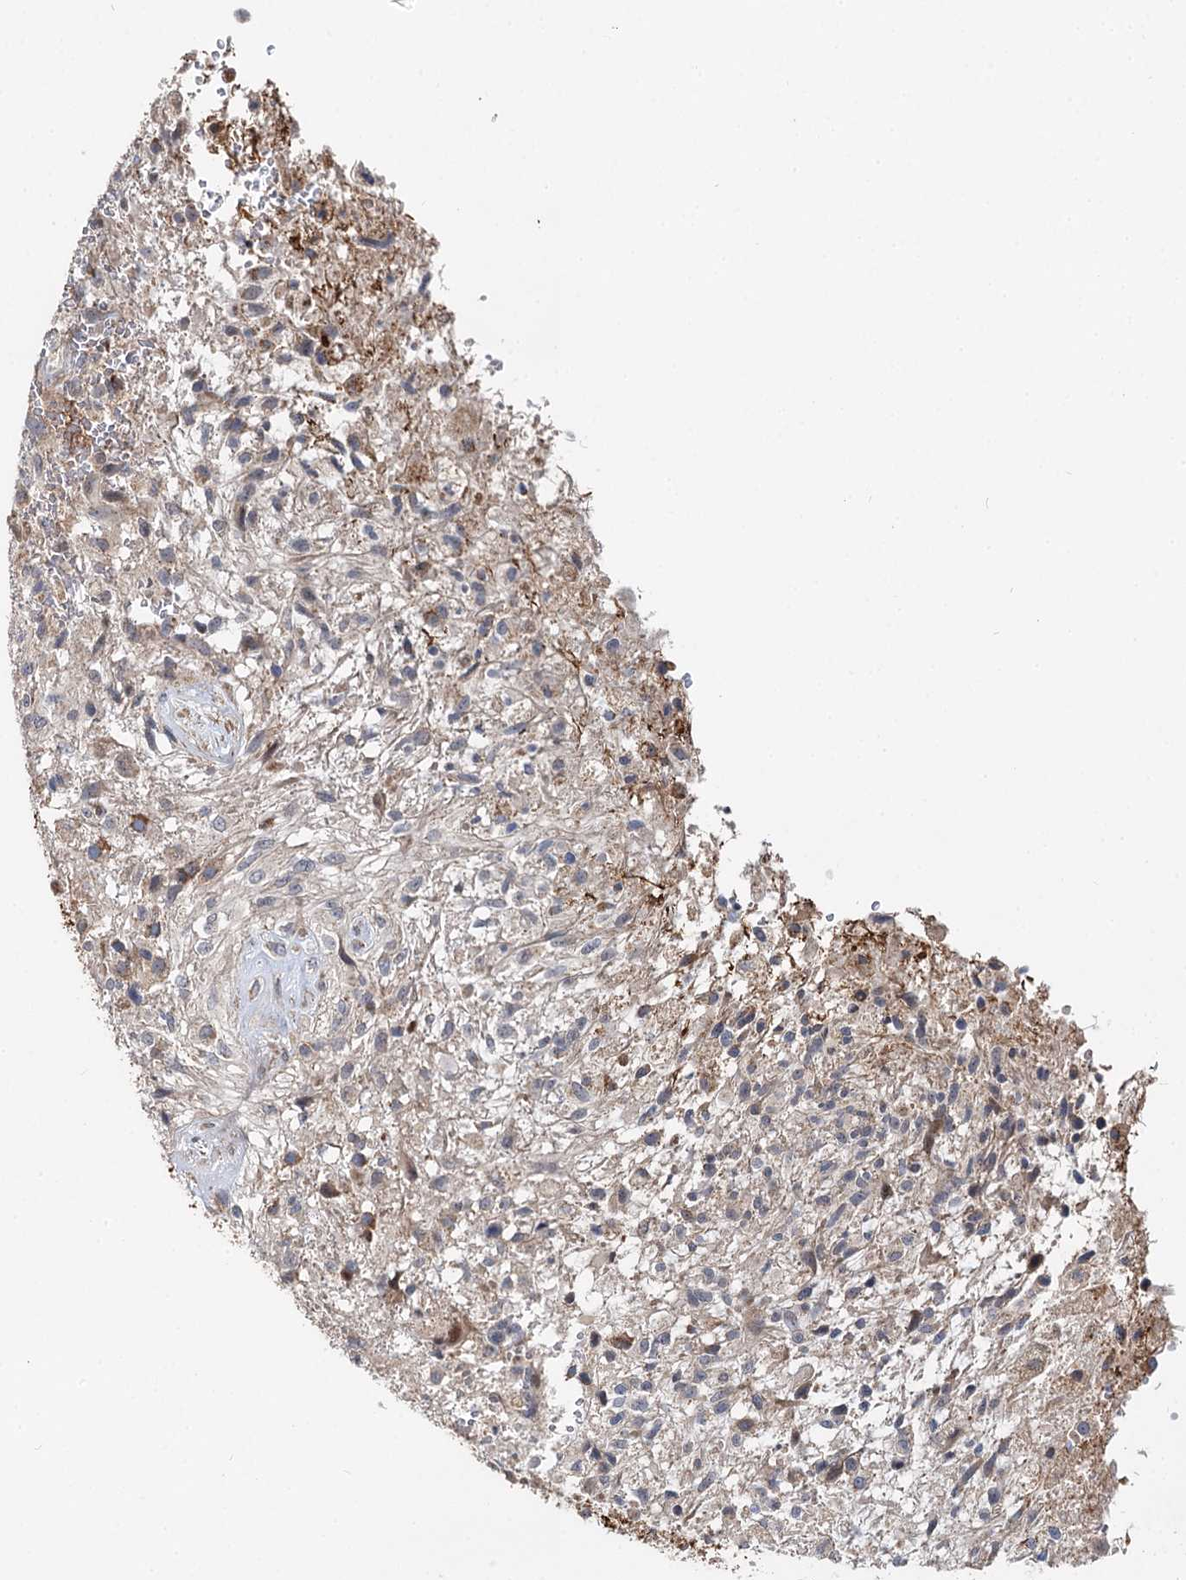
{"staining": {"intensity": "moderate", "quantity": "<25%", "location": "cytoplasmic/membranous"}, "tissue": "glioma", "cell_type": "Tumor cells", "image_type": "cancer", "snomed": [{"axis": "morphology", "description": "Glioma, malignant, High grade"}, {"axis": "topography", "description": "Brain"}], "caption": "Immunohistochemistry (IHC) of human malignant glioma (high-grade) shows low levels of moderate cytoplasmic/membranous staining in about <25% of tumor cells.", "gene": "SPRYD3", "patient": {"sex": "male", "age": 56}}